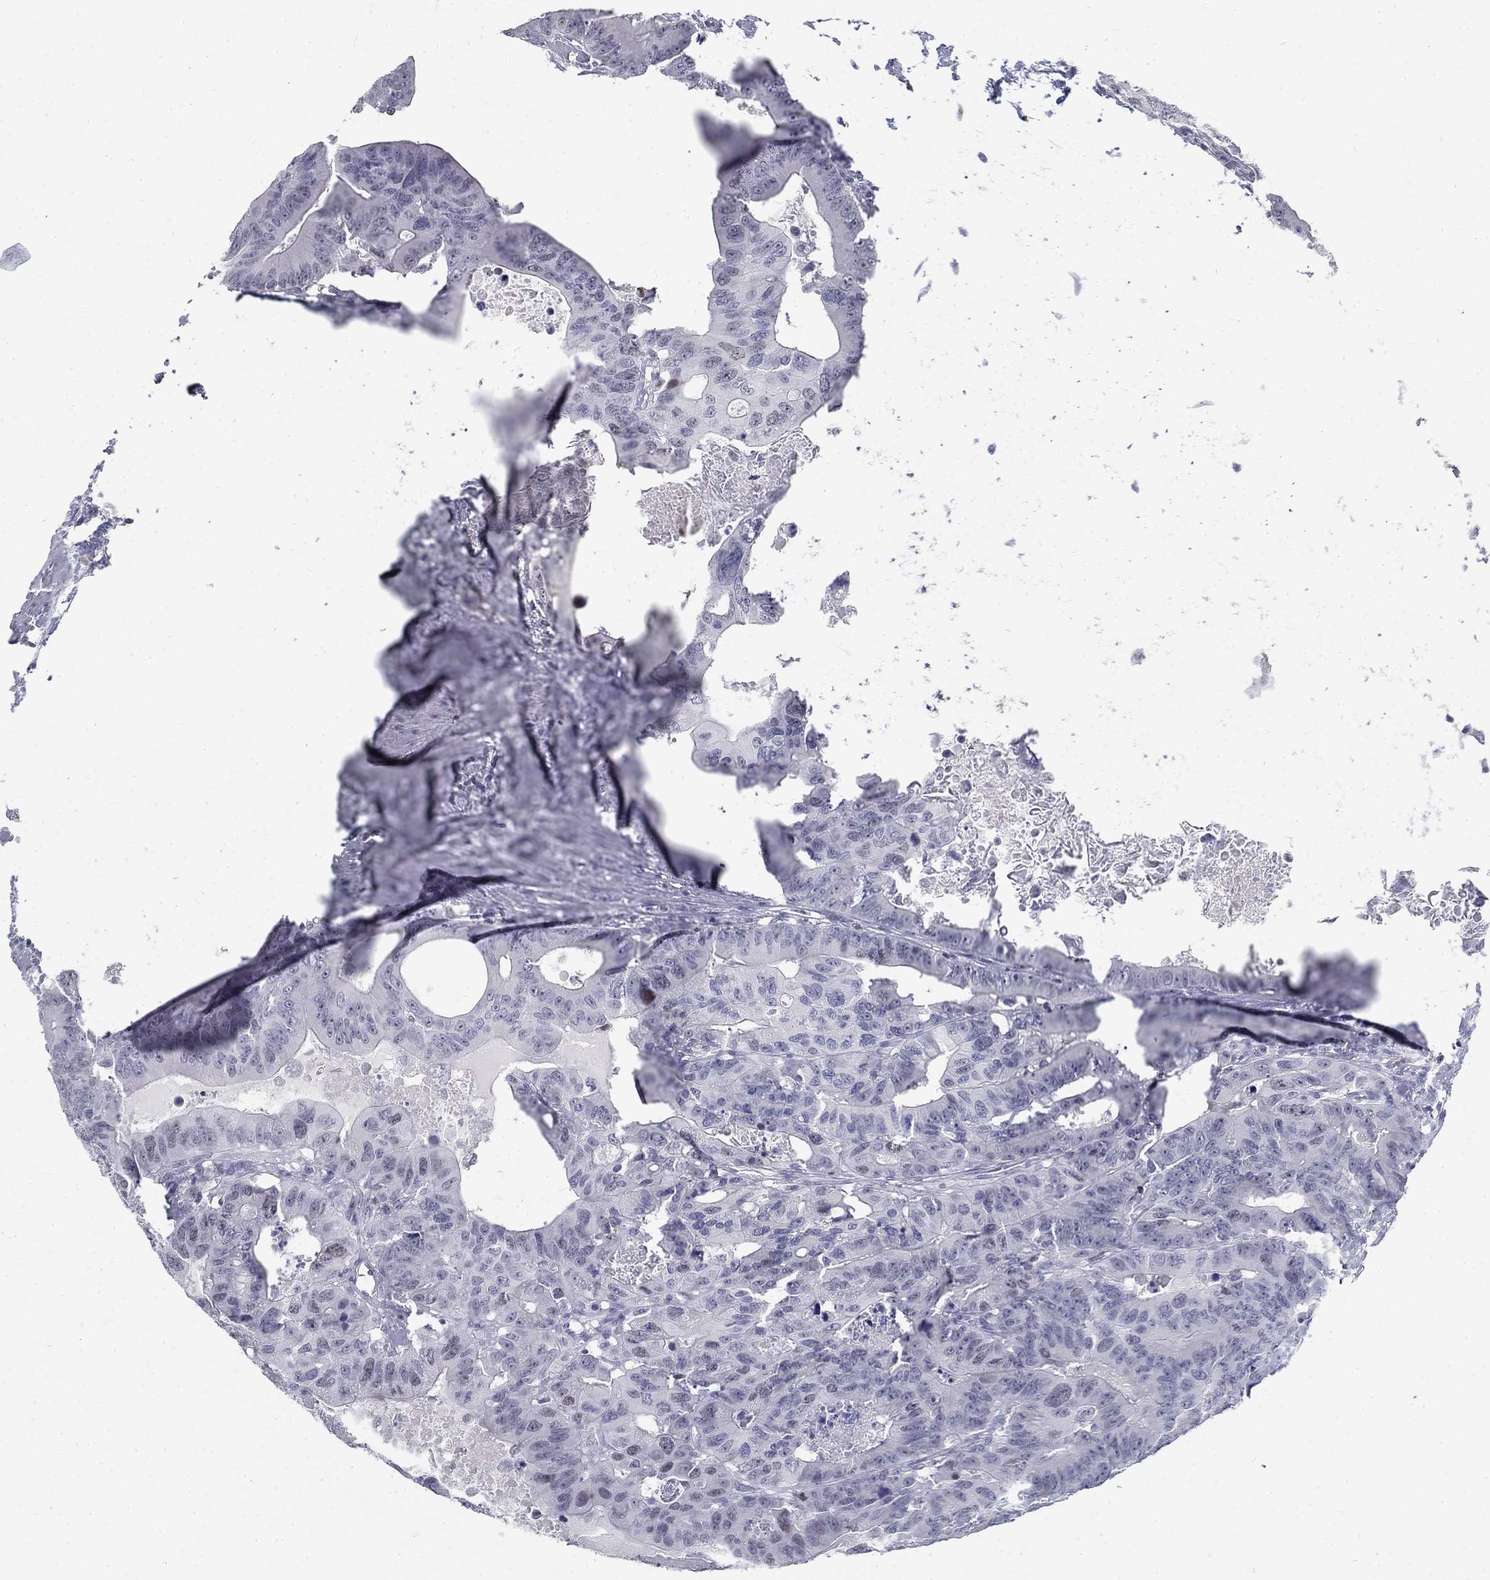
{"staining": {"intensity": "negative", "quantity": "none", "location": "none"}, "tissue": "colorectal cancer", "cell_type": "Tumor cells", "image_type": "cancer", "snomed": [{"axis": "morphology", "description": "Adenocarcinoma, NOS"}, {"axis": "topography", "description": "Rectum"}], "caption": "Tumor cells are negative for protein expression in human colorectal cancer (adenocarcinoma).", "gene": "BHLHE22", "patient": {"sex": "male", "age": 64}}